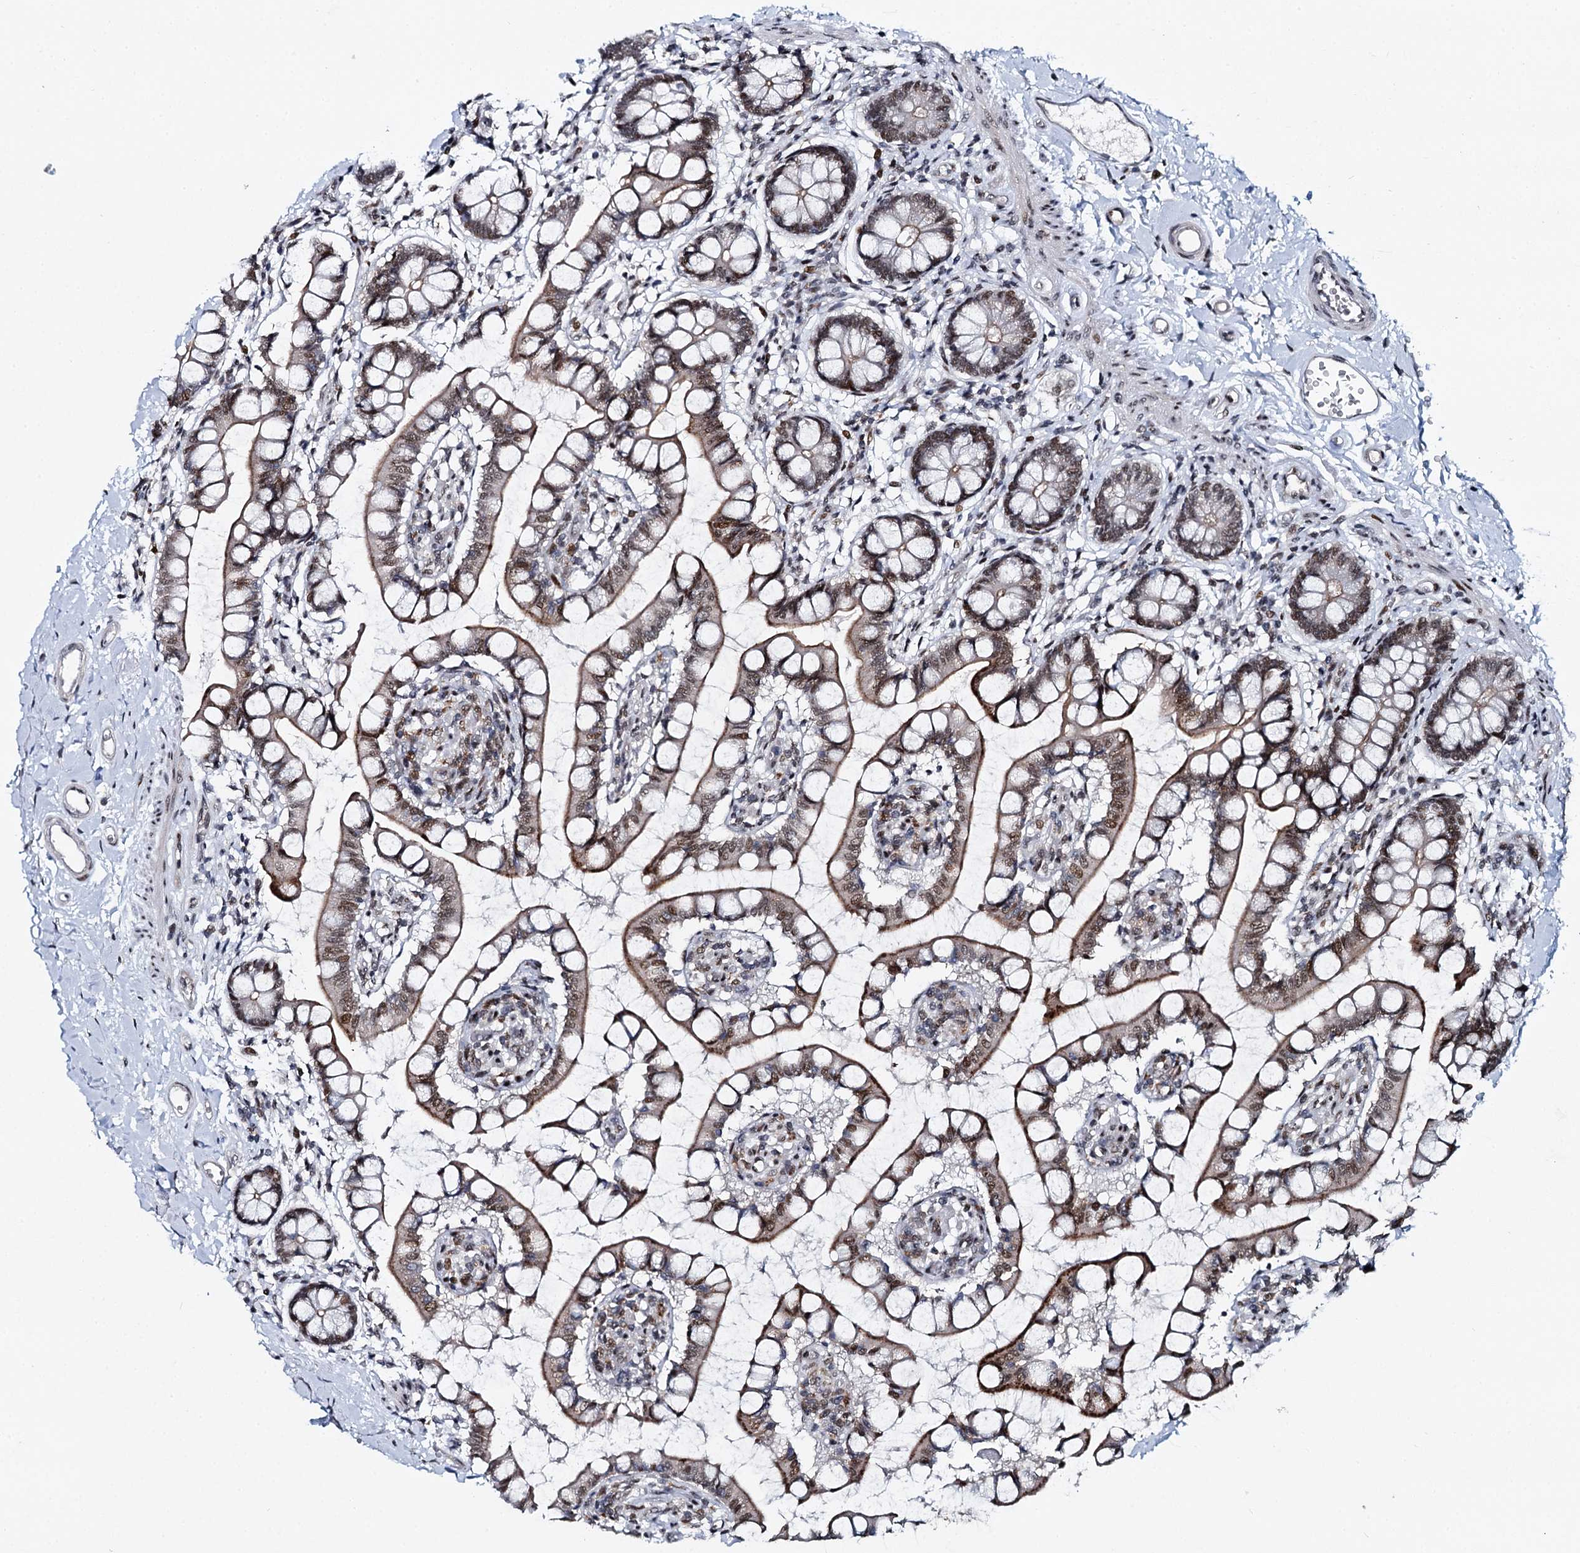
{"staining": {"intensity": "moderate", "quantity": ">75%", "location": "cytoplasmic/membranous,nuclear"}, "tissue": "small intestine", "cell_type": "Glandular cells", "image_type": "normal", "snomed": [{"axis": "morphology", "description": "Normal tissue, NOS"}, {"axis": "topography", "description": "Small intestine"}], "caption": "Immunohistochemistry photomicrograph of normal human small intestine stained for a protein (brown), which shows medium levels of moderate cytoplasmic/membranous,nuclear staining in approximately >75% of glandular cells.", "gene": "RUFY2", "patient": {"sex": "male", "age": 52}}